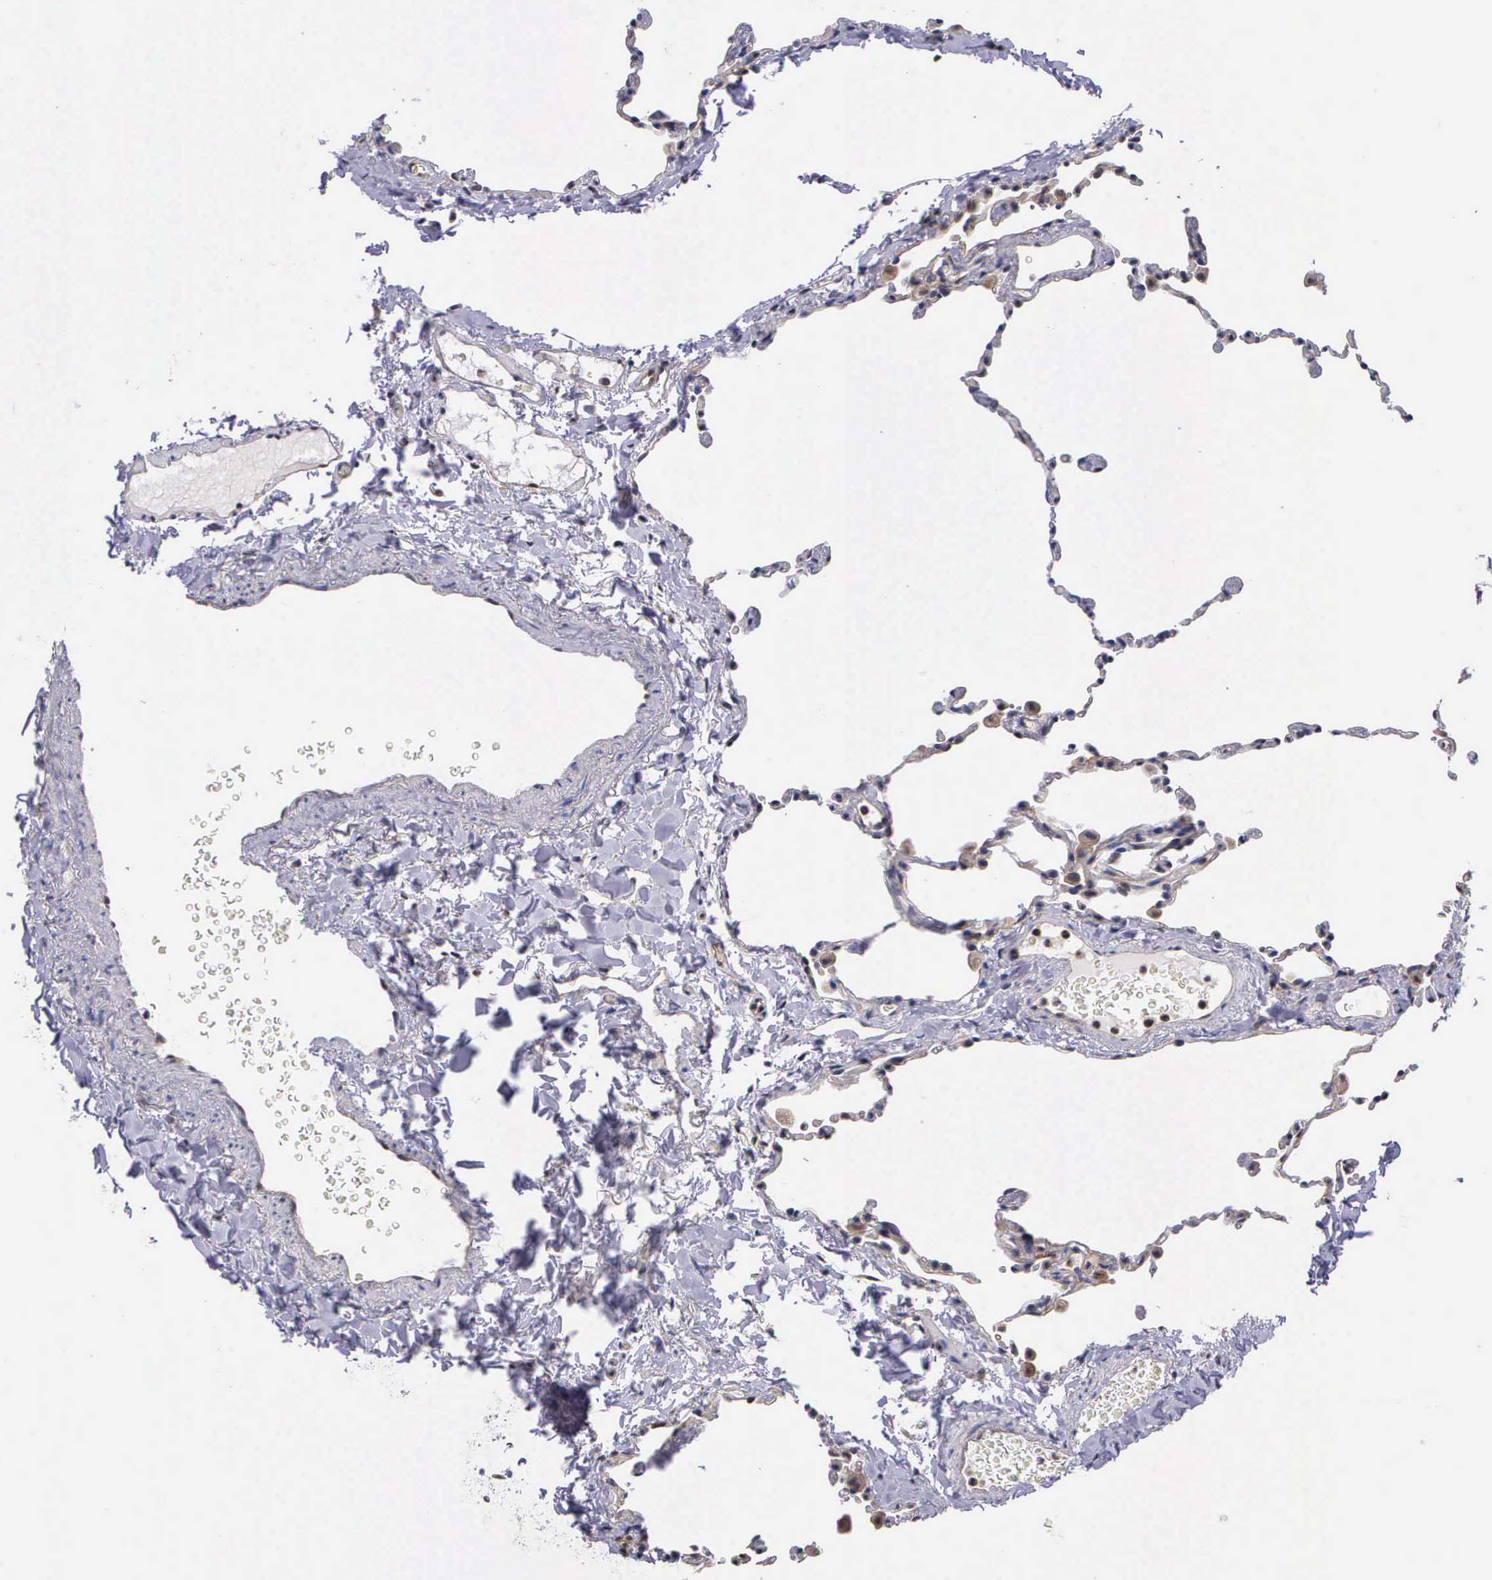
{"staining": {"intensity": "negative", "quantity": "none", "location": "none"}, "tissue": "lung", "cell_type": "Alveolar cells", "image_type": "normal", "snomed": [{"axis": "morphology", "description": "Normal tissue, NOS"}, {"axis": "topography", "description": "Lung"}], "caption": "DAB immunohistochemical staining of benign lung shows no significant staining in alveolar cells.", "gene": "IGBP1P2", "patient": {"sex": "female", "age": 61}}